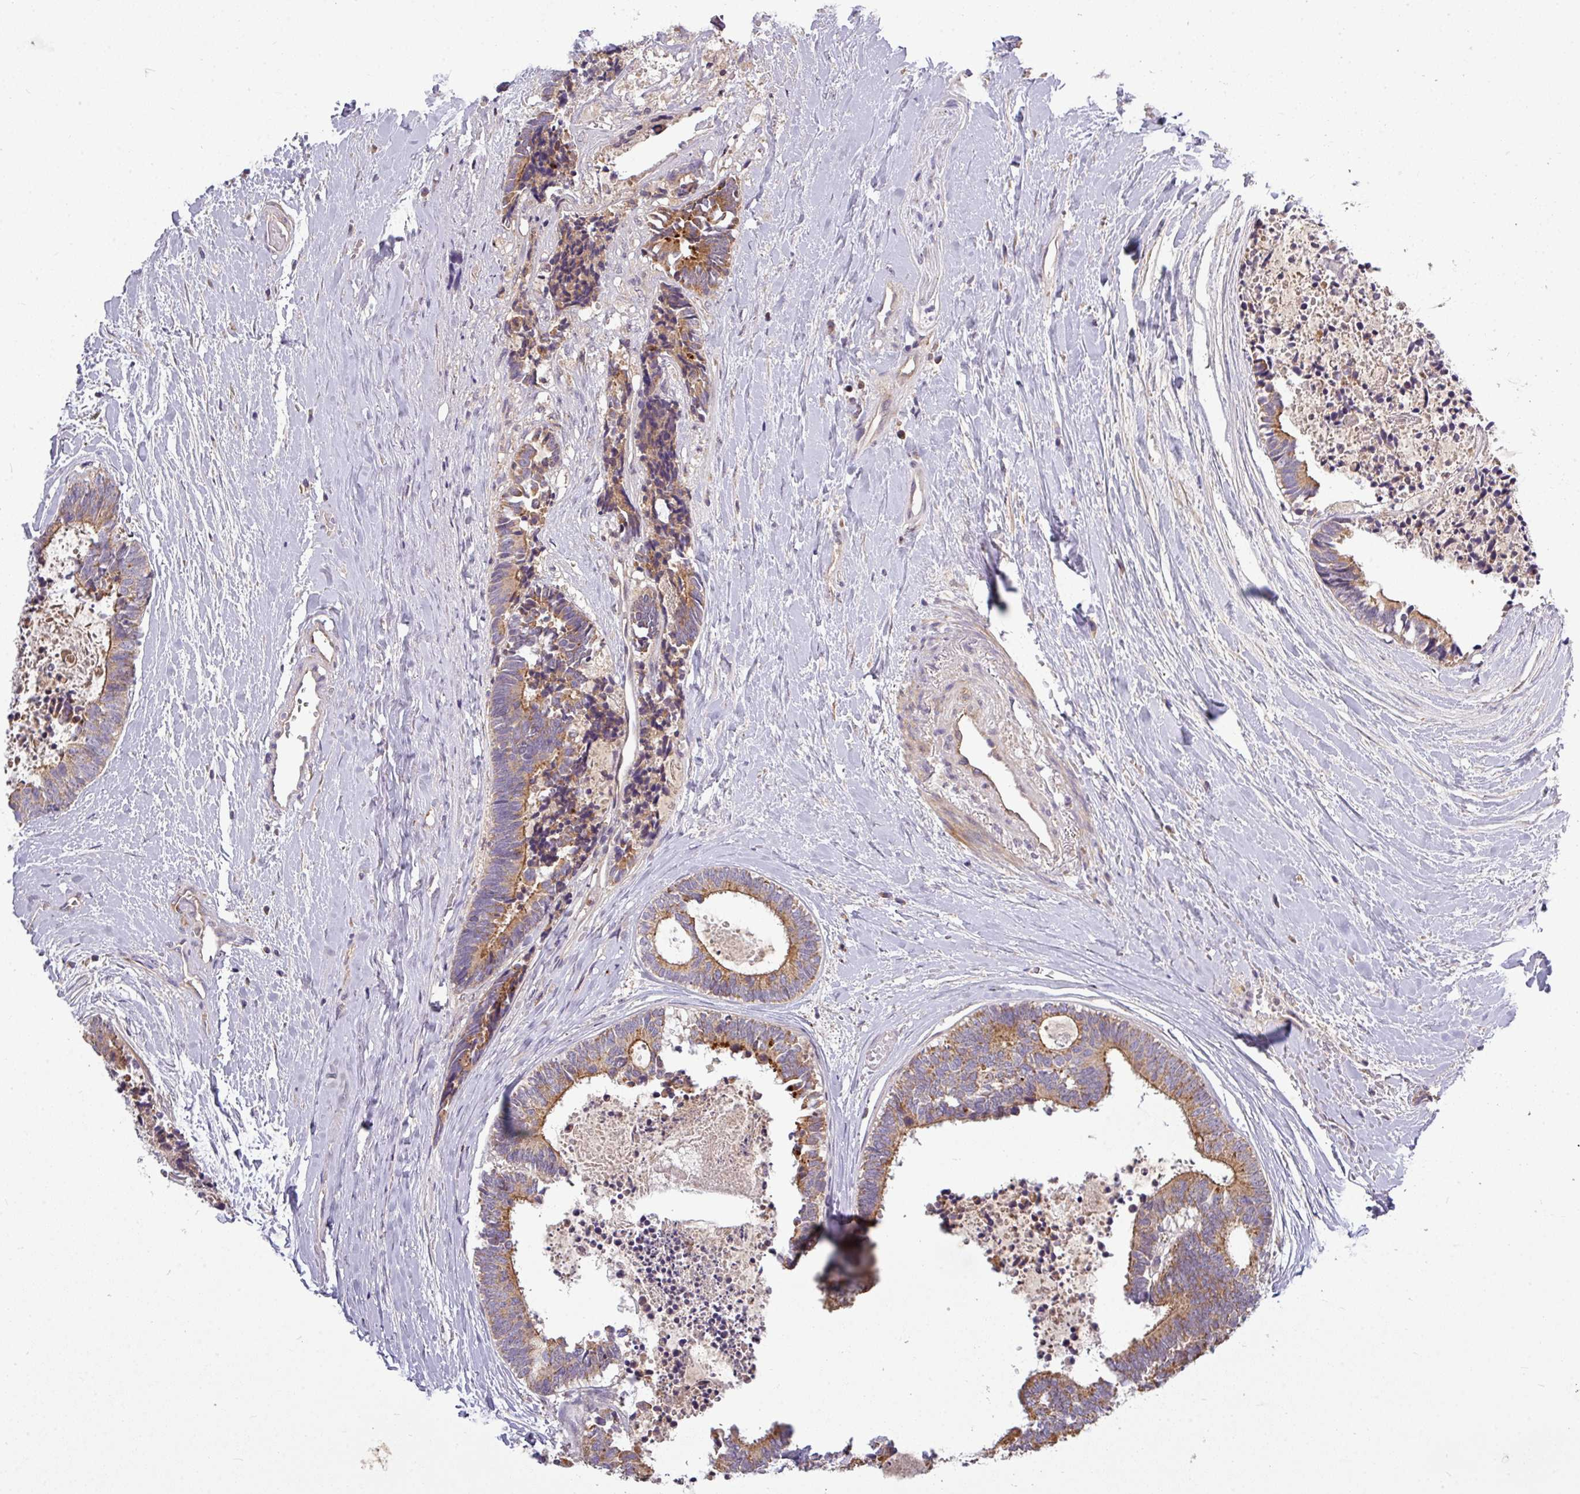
{"staining": {"intensity": "moderate", "quantity": "25%-75%", "location": "cytoplasmic/membranous"}, "tissue": "colorectal cancer", "cell_type": "Tumor cells", "image_type": "cancer", "snomed": [{"axis": "morphology", "description": "Adenocarcinoma, NOS"}, {"axis": "topography", "description": "Colon"}, {"axis": "topography", "description": "Rectum"}], "caption": "The photomicrograph displays immunohistochemical staining of colorectal cancer. There is moderate cytoplasmic/membranous positivity is identified in approximately 25%-75% of tumor cells. The staining was performed using DAB to visualize the protein expression in brown, while the nuclei were stained in blue with hematoxylin (Magnification: 20x).", "gene": "PAPLN", "patient": {"sex": "male", "age": 57}}